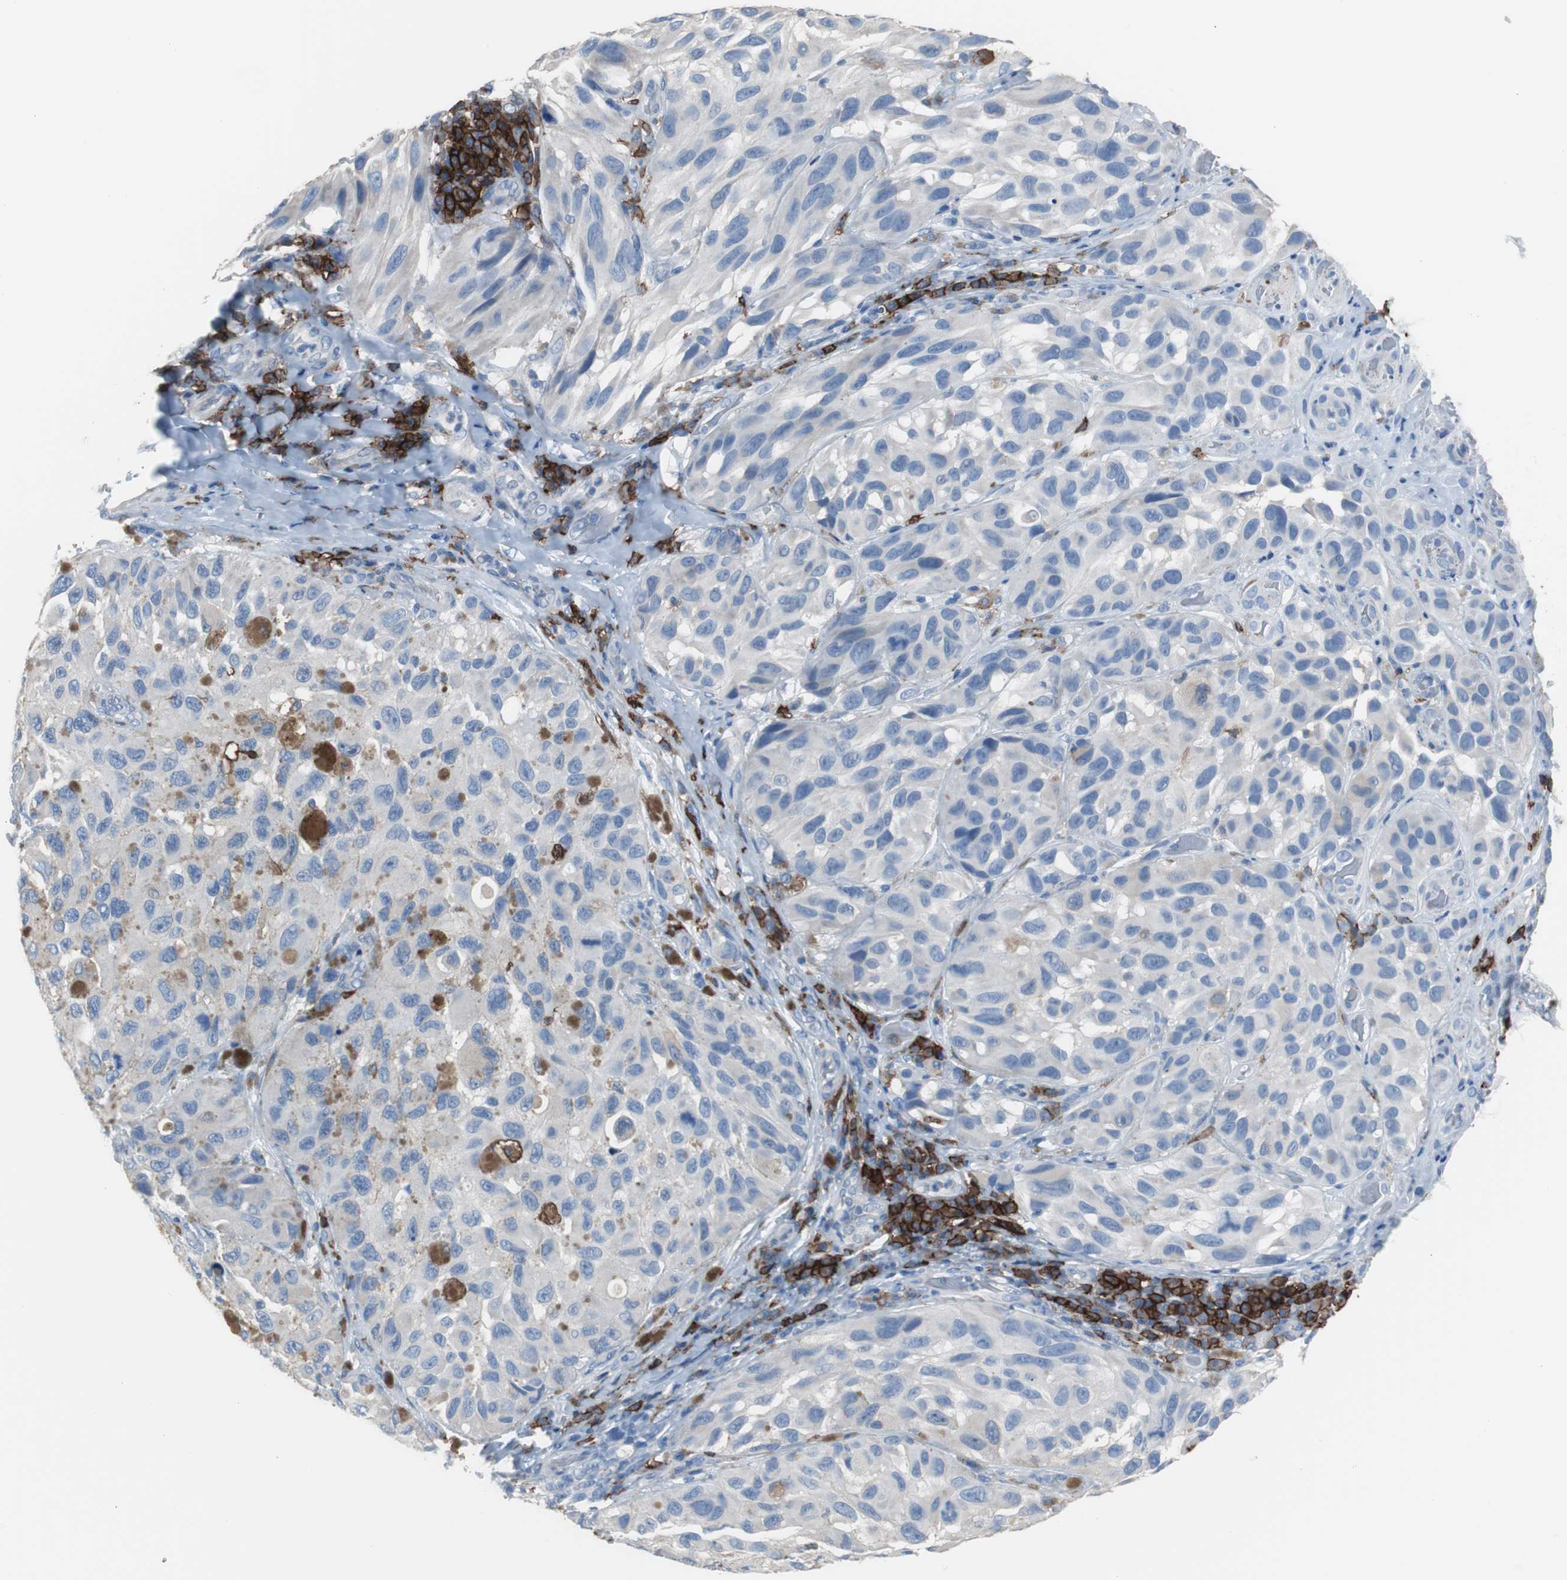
{"staining": {"intensity": "negative", "quantity": "none", "location": "none"}, "tissue": "melanoma", "cell_type": "Tumor cells", "image_type": "cancer", "snomed": [{"axis": "morphology", "description": "Malignant melanoma, NOS"}, {"axis": "topography", "description": "Skin"}], "caption": "Immunohistochemistry (IHC) photomicrograph of melanoma stained for a protein (brown), which shows no positivity in tumor cells.", "gene": "FCGR2B", "patient": {"sex": "female", "age": 73}}